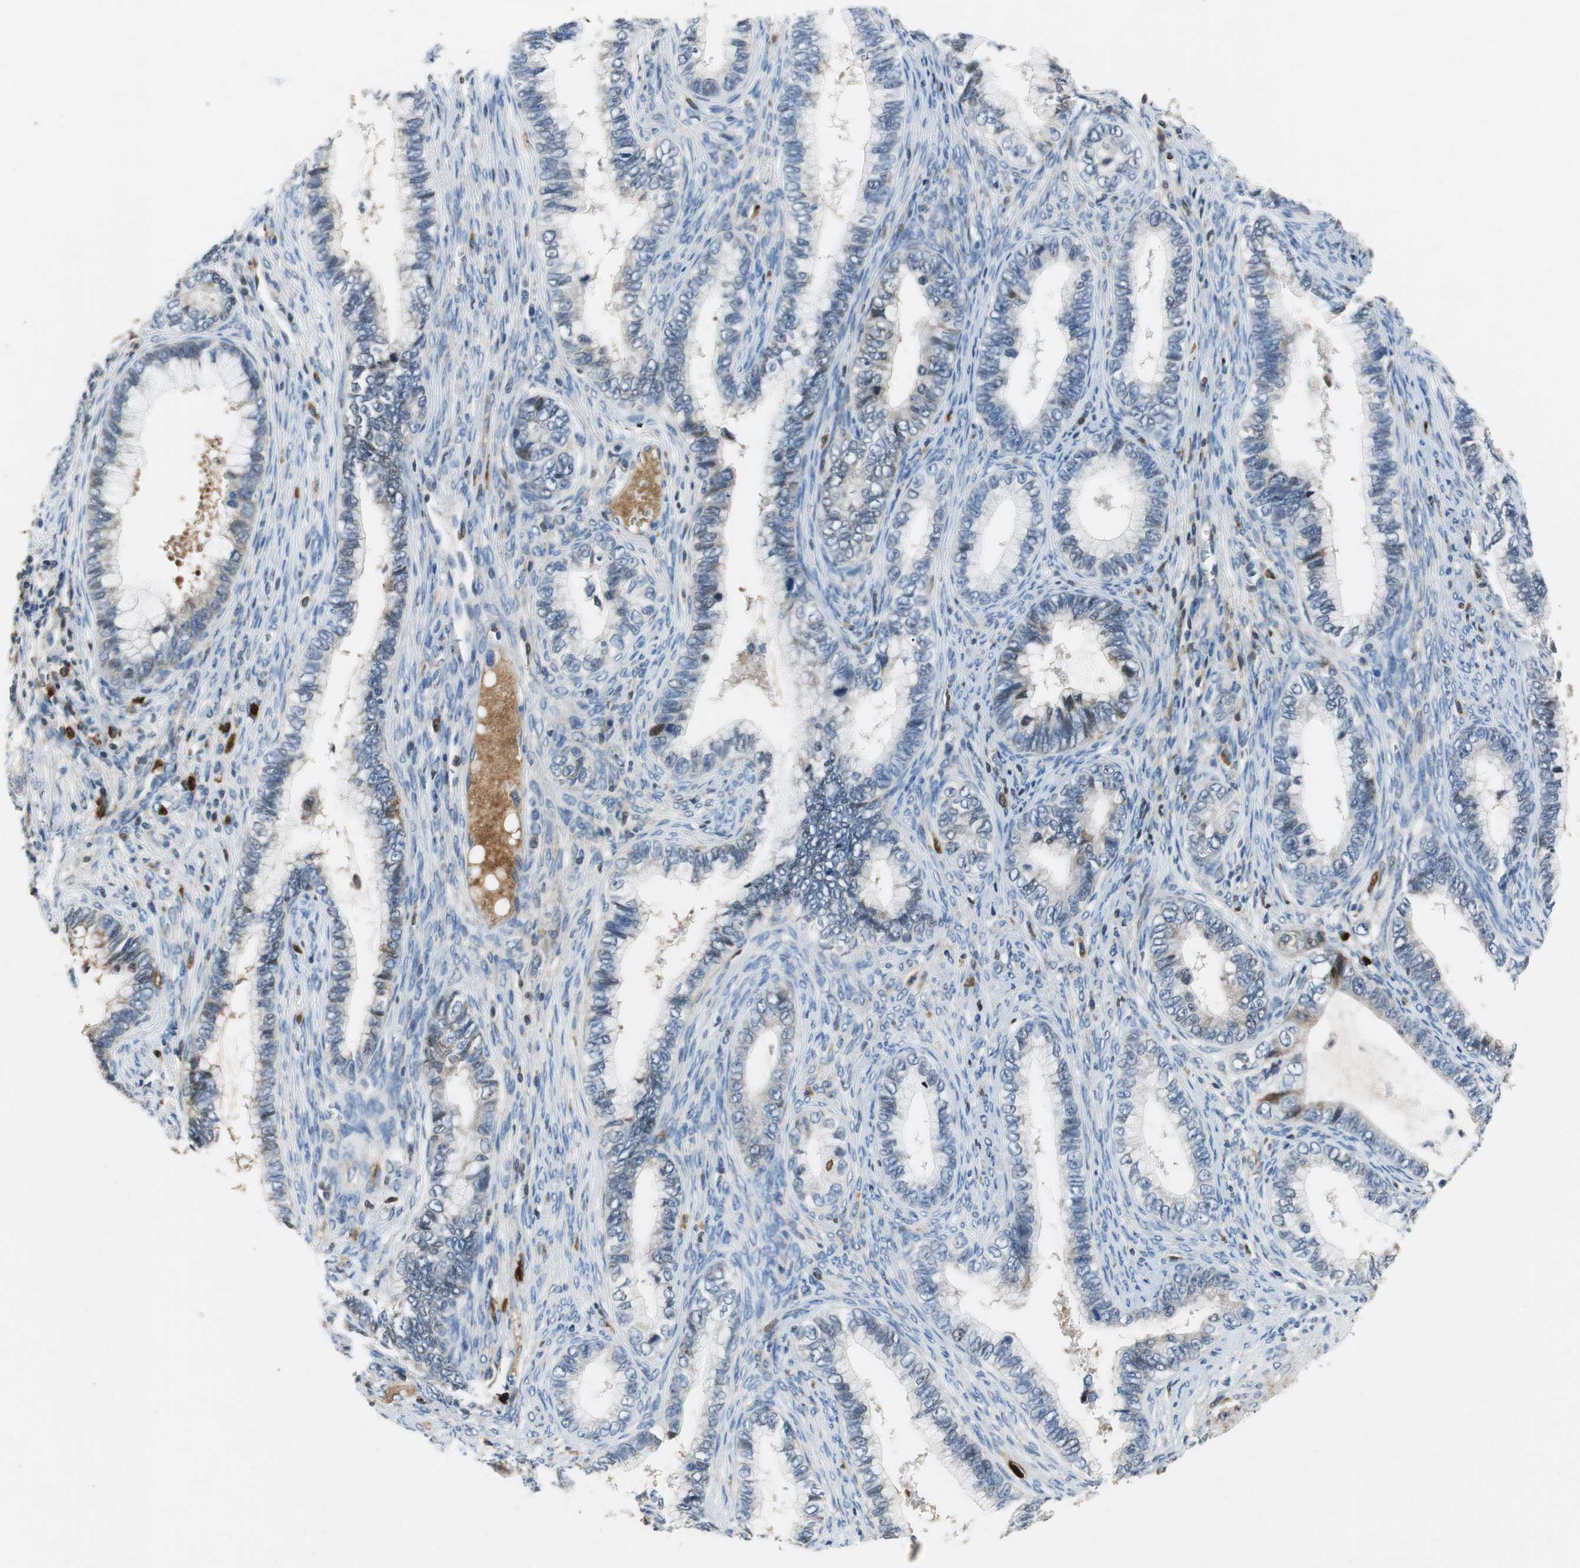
{"staining": {"intensity": "weak", "quantity": "<25%", "location": "nuclear"}, "tissue": "cervical cancer", "cell_type": "Tumor cells", "image_type": "cancer", "snomed": [{"axis": "morphology", "description": "Adenocarcinoma, NOS"}, {"axis": "topography", "description": "Cervix"}], "caption": "Immunohistochemistry (IHC) histopathology image of neoplastic tissue: cervical adenocarcinoma stained with DAB exhibits no significant protein expression in tumor cells. Brightfield microscopy of IHC stained with DAB (brown) and hematoxylin (blue), captured at high magnification.", "gene": "ORM1", "patient": {"sex": "female", "age": 44}}